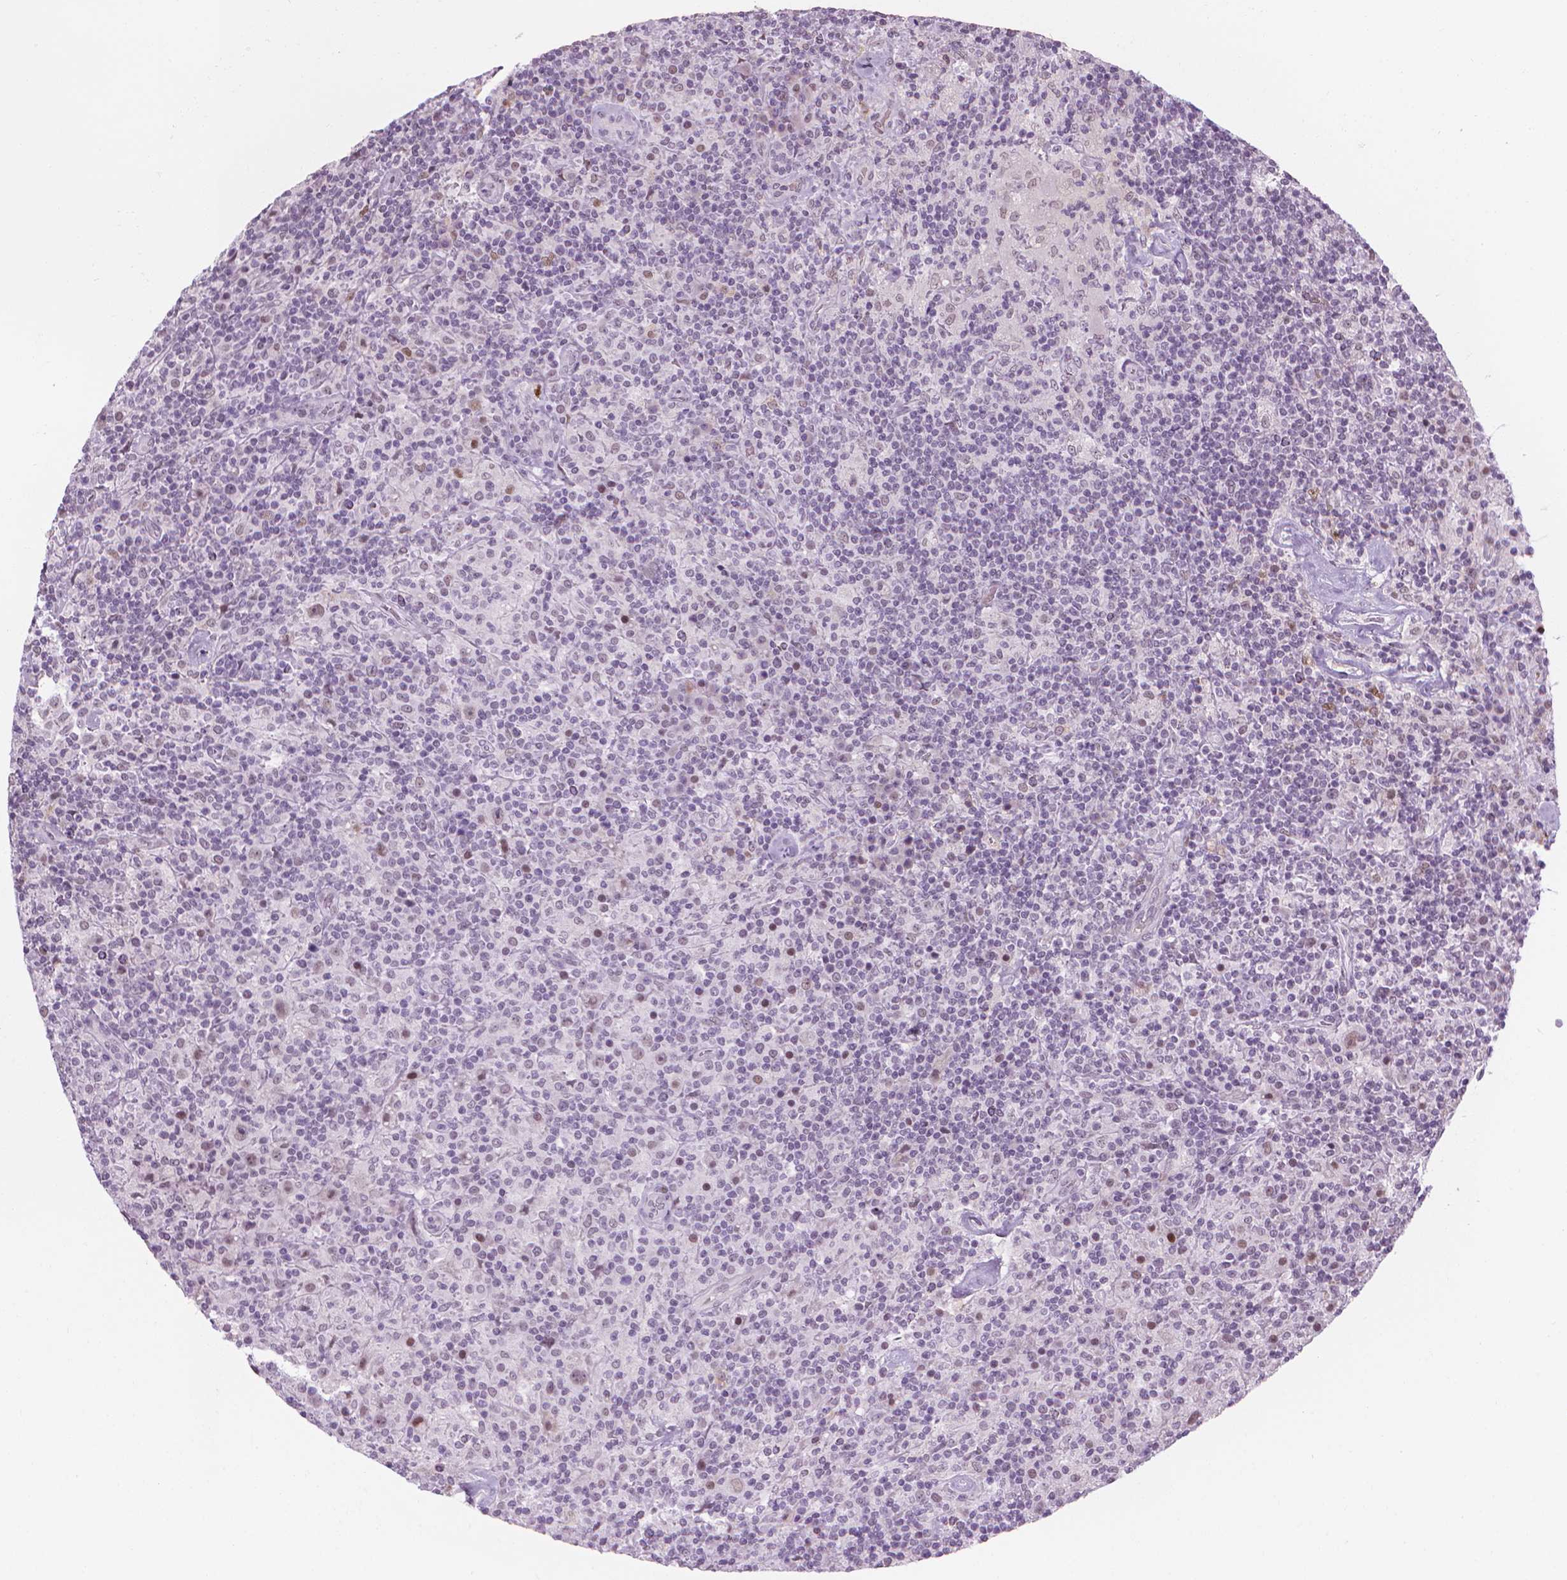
{"staining": {"intensity": "weak", "quantity": "<25%", "location": "nuclear"}, "tissue": "lymphoma", "cell_type": "Tumor cells", "image_type": "cancer", "snomed": [{"axis": "morphology", "description": "Hodgkin's disease, NOS"}, {"axis": "topography", "description": "Lymph node"}], "caption": "This is a histopathology image of immunohistochemistry (IHC) staining of Hodgkin's disease, which shows no staining in tumor cells.", "gene": "CDKN1C", "patient": {"sex": "male", "age": 70}}